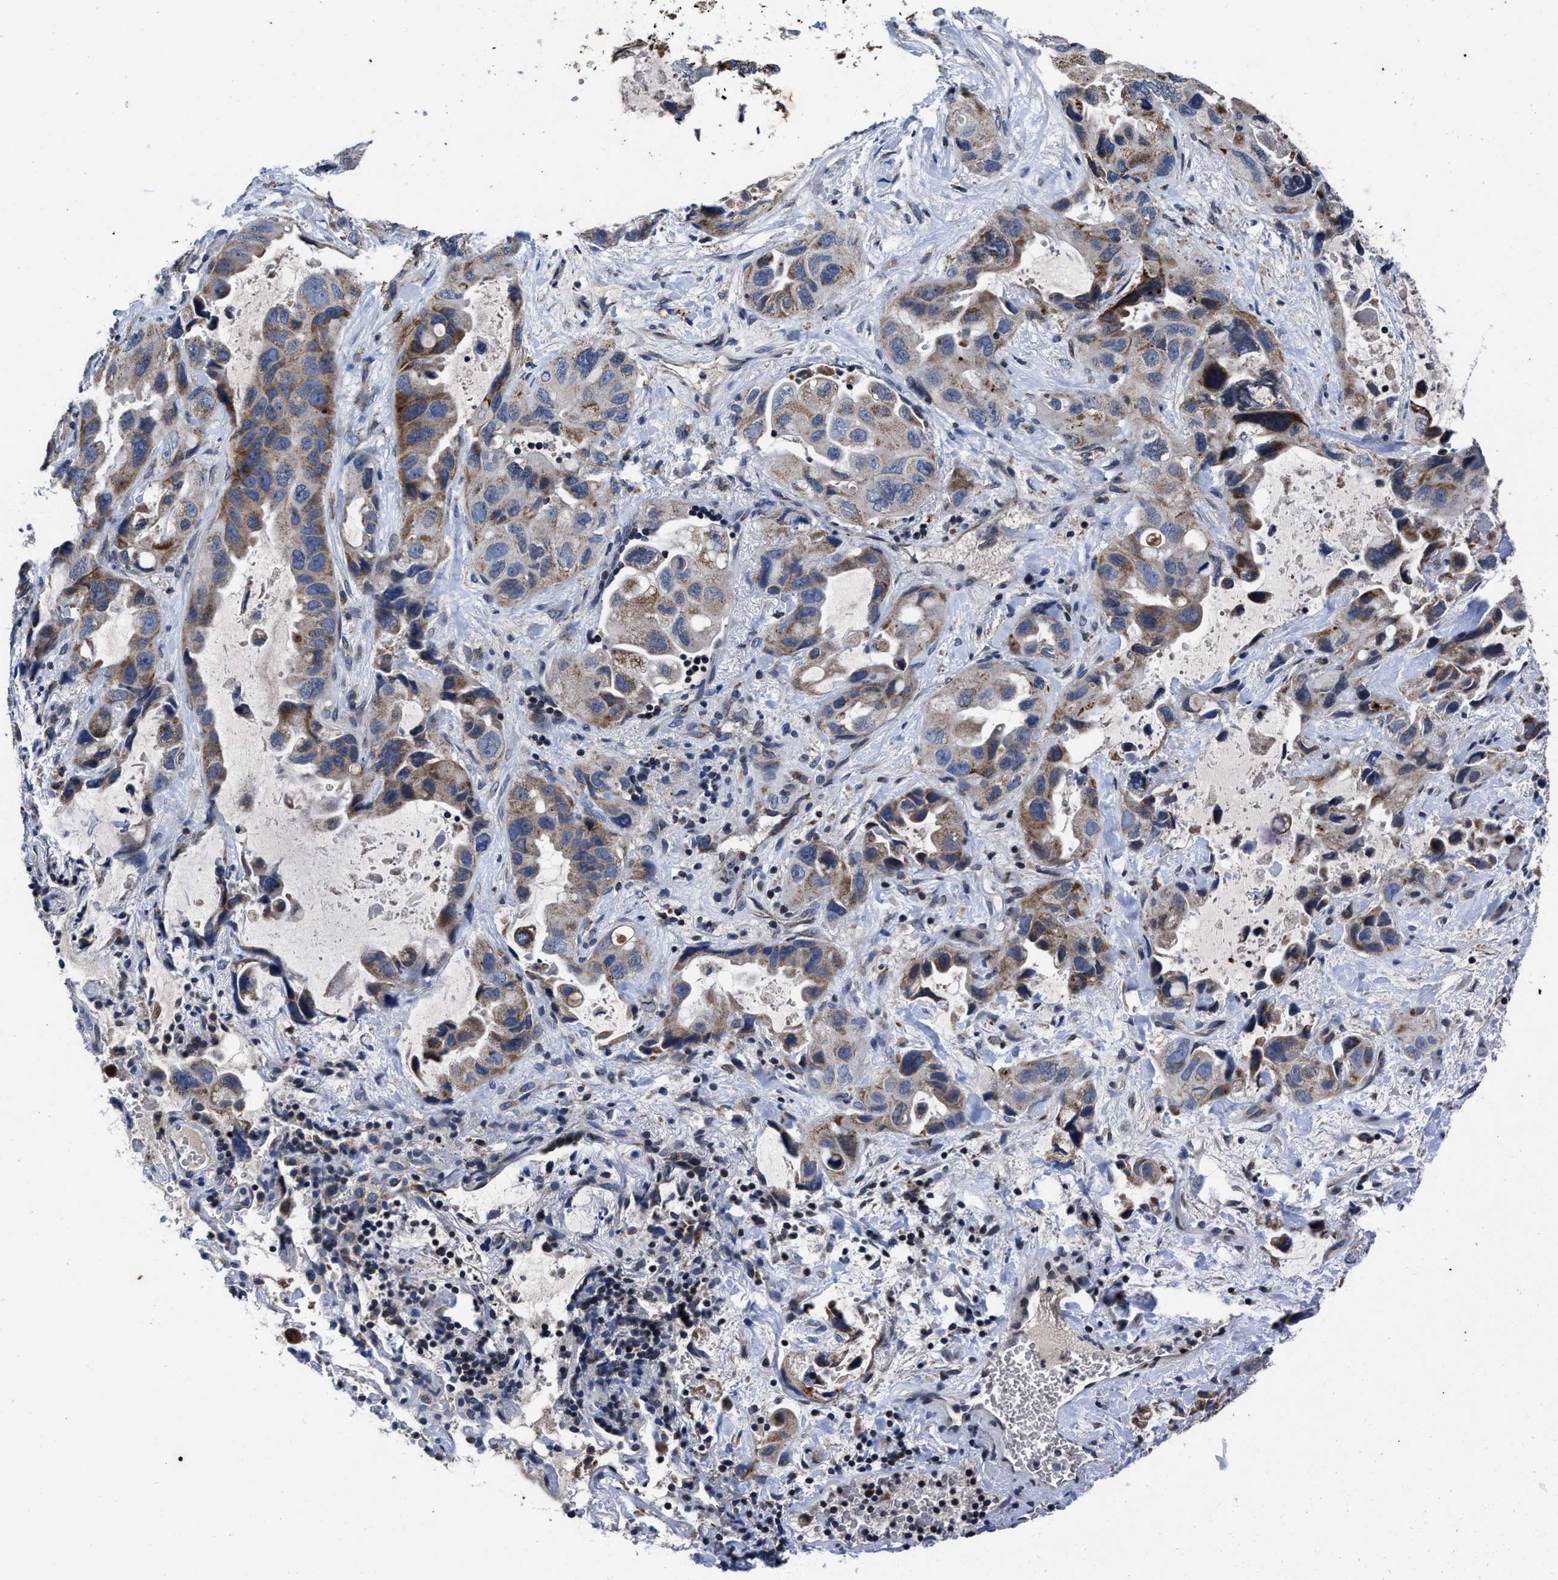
{"staining": {"intensity": "moderate", "quantity": "25%-75%", "location": "cytoplasmic/membranous"}, "tissue": "lung cancer", "cell_type": "Tumor cells", "image_type": "cancer", "snomed": [{"axis": "morphology", "description": "Squamous cell carcinoma, NOS"}, {"axis": "topography", "description": "Lung"}], "caption": "There is medium levels of moderate cytoplasmic/membranous staining in tumor cells of lung cancer (squamous cell carcinoma), as demonstrated by immunohistochemical staining (brown color).", "gene": "CACNA1D", "patient": {"sex": "female", "age": 73}}